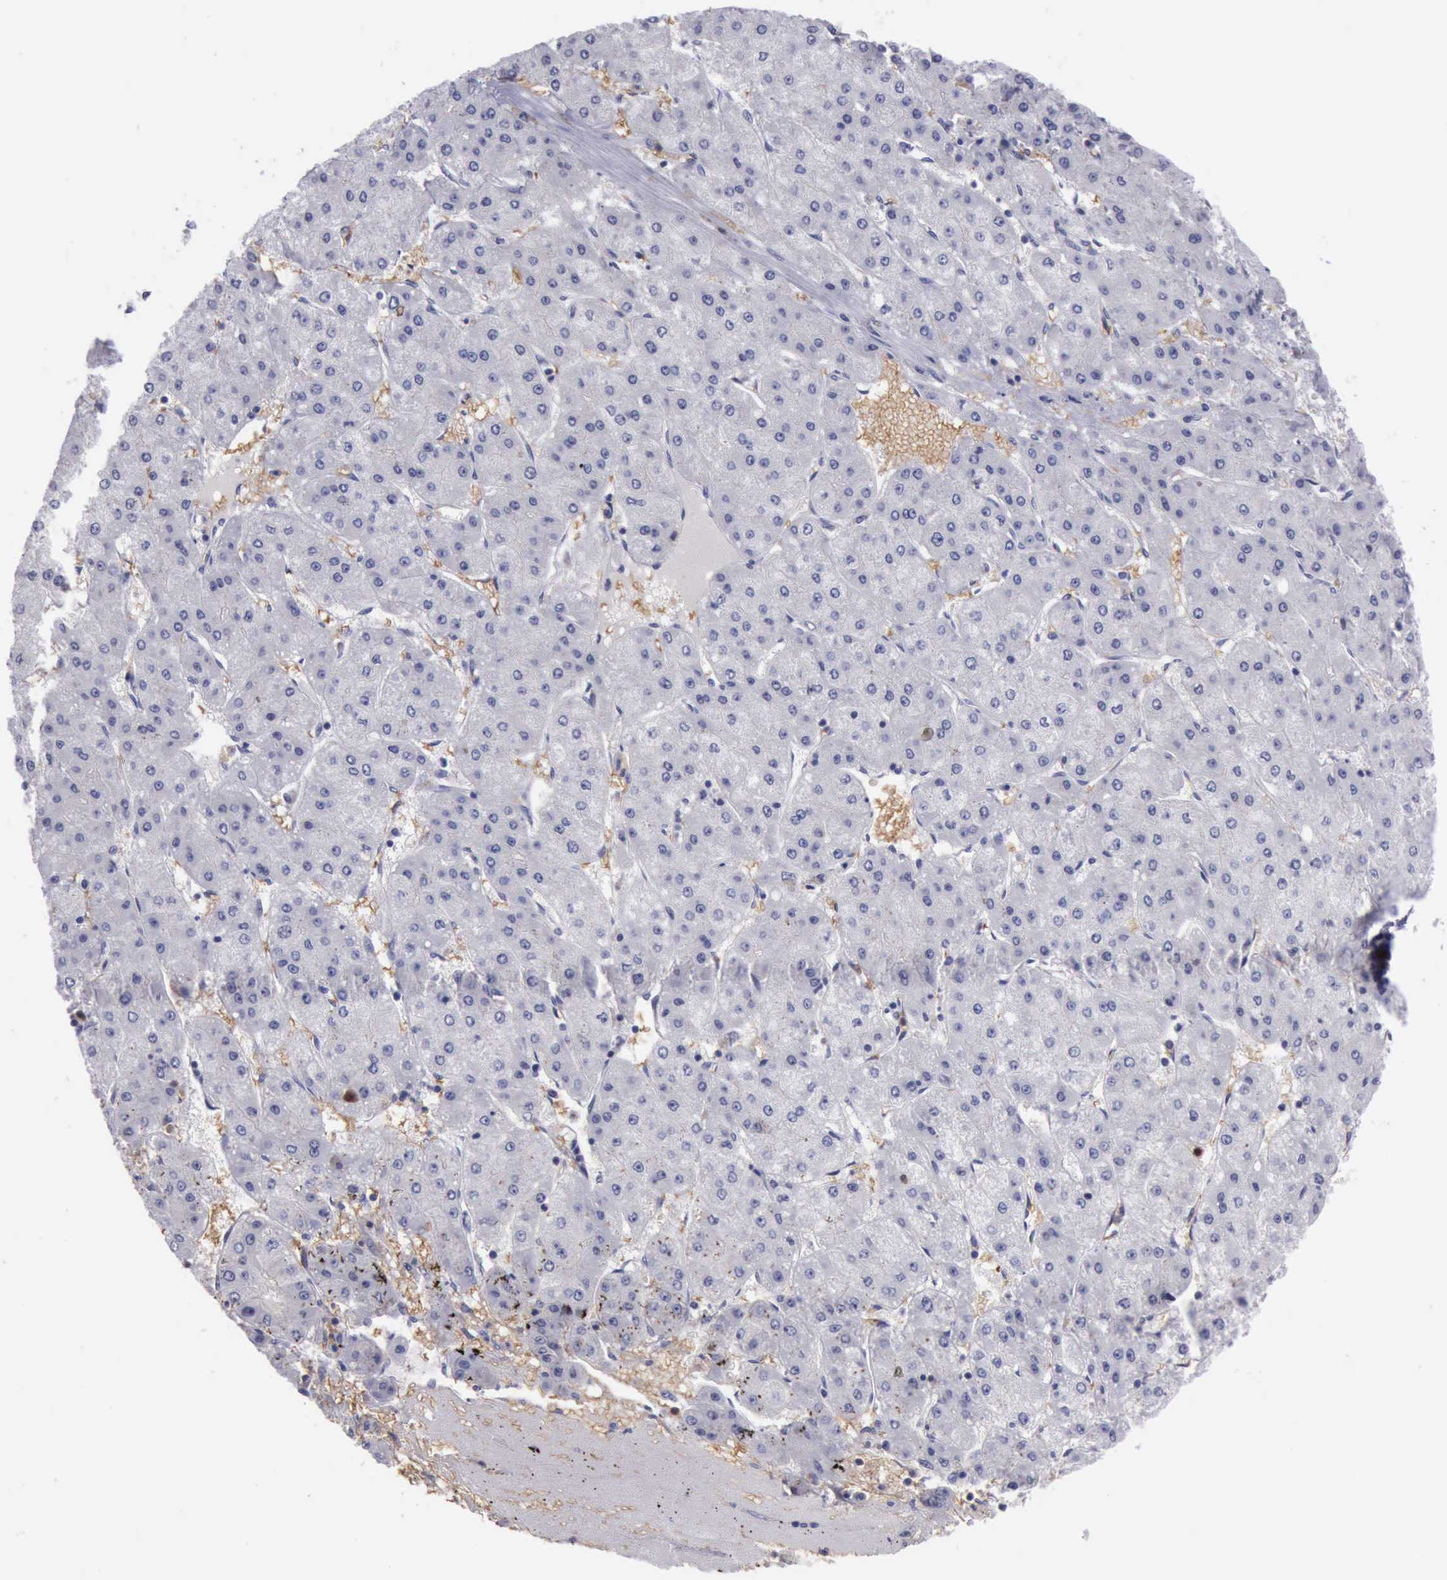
{"staining": {"intensity": "negative", "quantity": "none", "location": "none"}, "tissue": "liver cancer", "cell_type": "Tumor cells", "image_type": "cancer", "snomed": [{"axis": "morphology", "description": "Carcinoma, Hepatocellular, NOS"}, {"axis": "topography", "description": "Liver"}], "caption": "DAB immunohistochemical staining of human liver hepatocellular carcinoma reveals no significant staining in tumor cells.", "gene": "CEP128", "patient": {"sex": "female", "age": 52}}